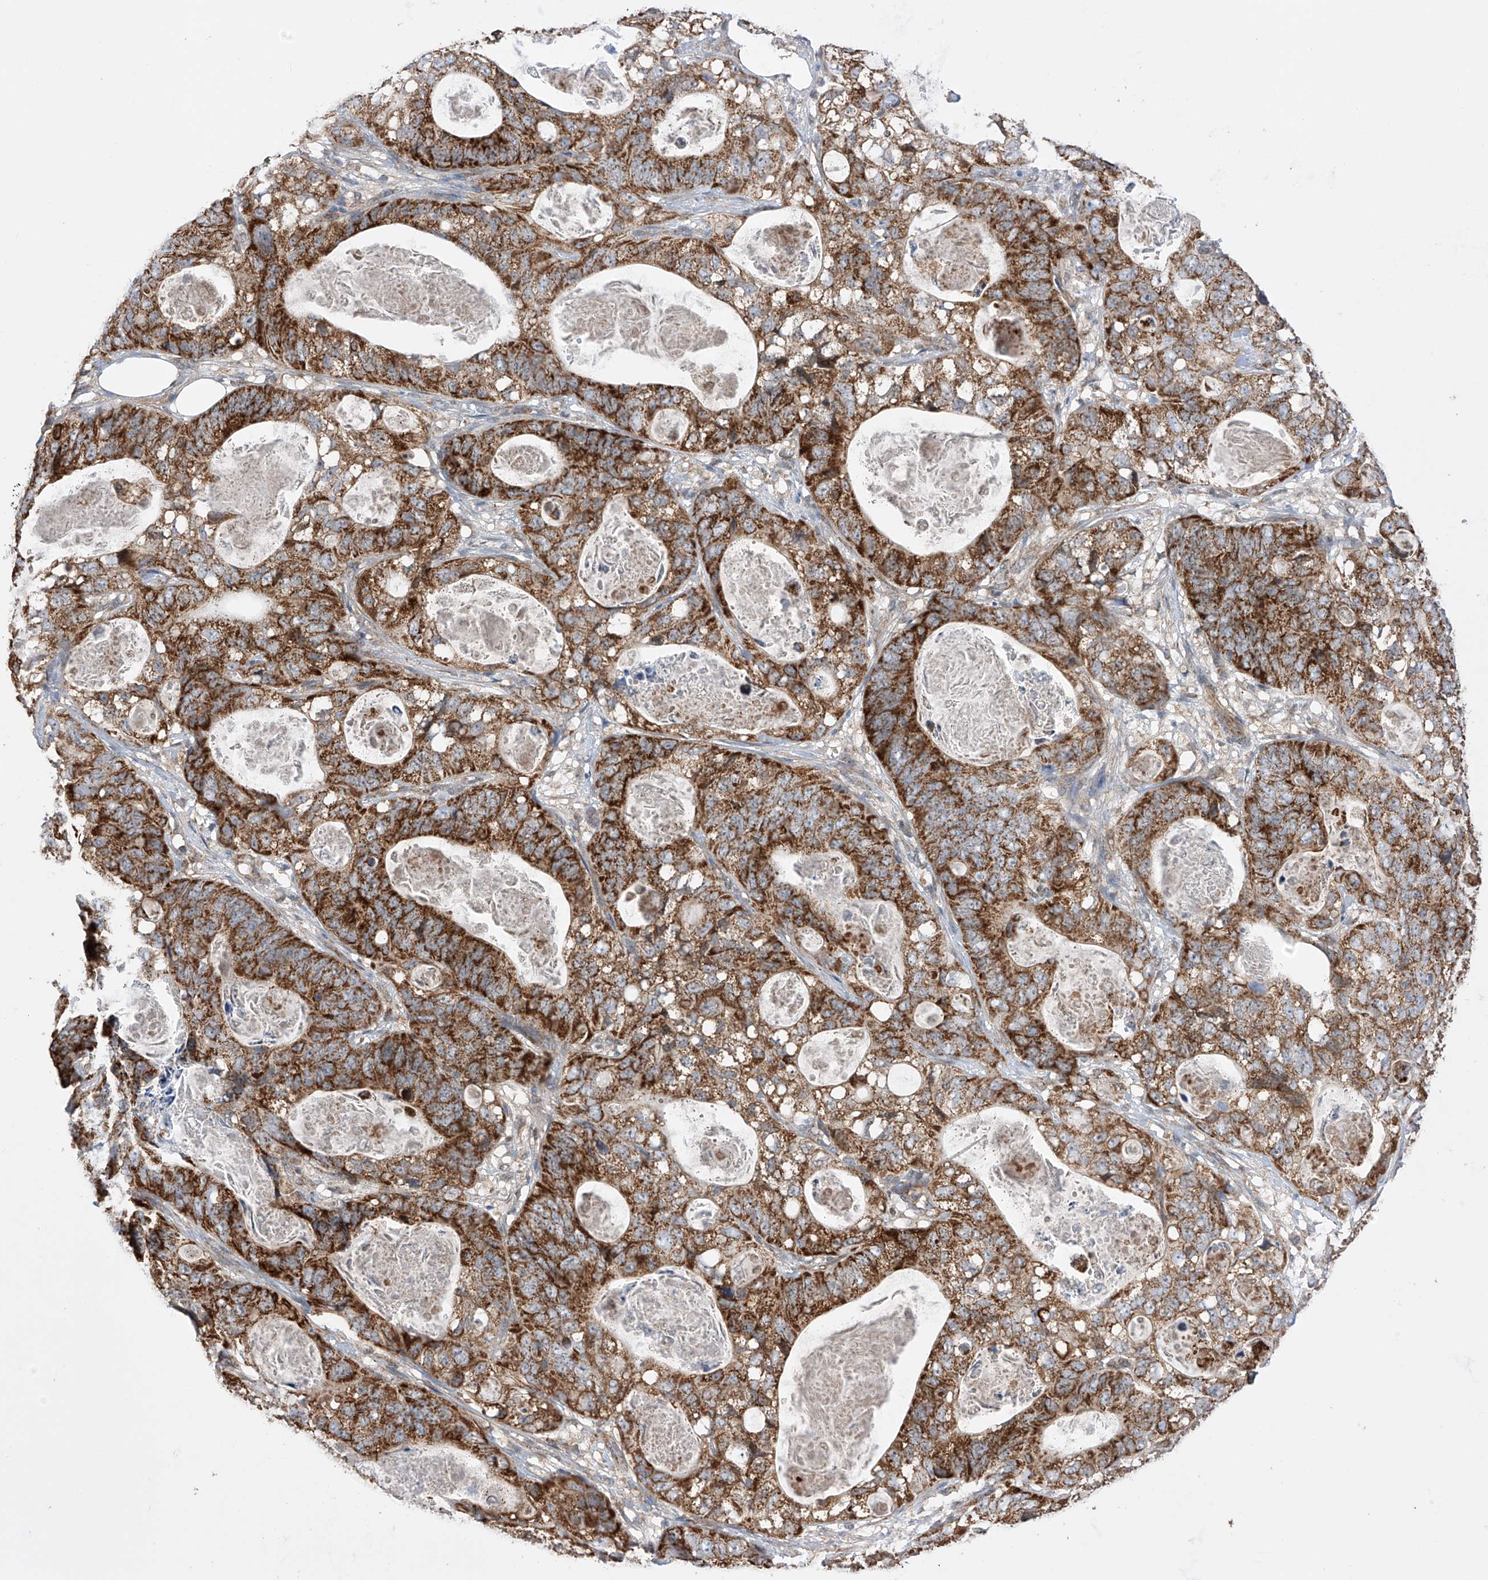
{"staining": {"intensity": "strong", "quantity": ">75%", "location": "cytoplasmic/membranous"}, "tissue": "stomach cancer", "cell_type": "Tumor cells", "image_type": "cancer", "snomed": [{"axis": "morphology", "description": "Normal tissue, NOS"}, {"axis": "morphology", "description": "Adenocarcinoma, NOS"}, {"axis": "topography", "description": "Stomach"}], "caption": "Immunohistochemistry (IHC) histopathology image of stomach cancer (adenocarcinoma) stained for a protein (brown), which shows high levels of strong cytoplasmic/membranous expression in approximately >75% of tumor cells.", "gene": "SDHAF4", "patient": {"sex": "female", "age": 89}}